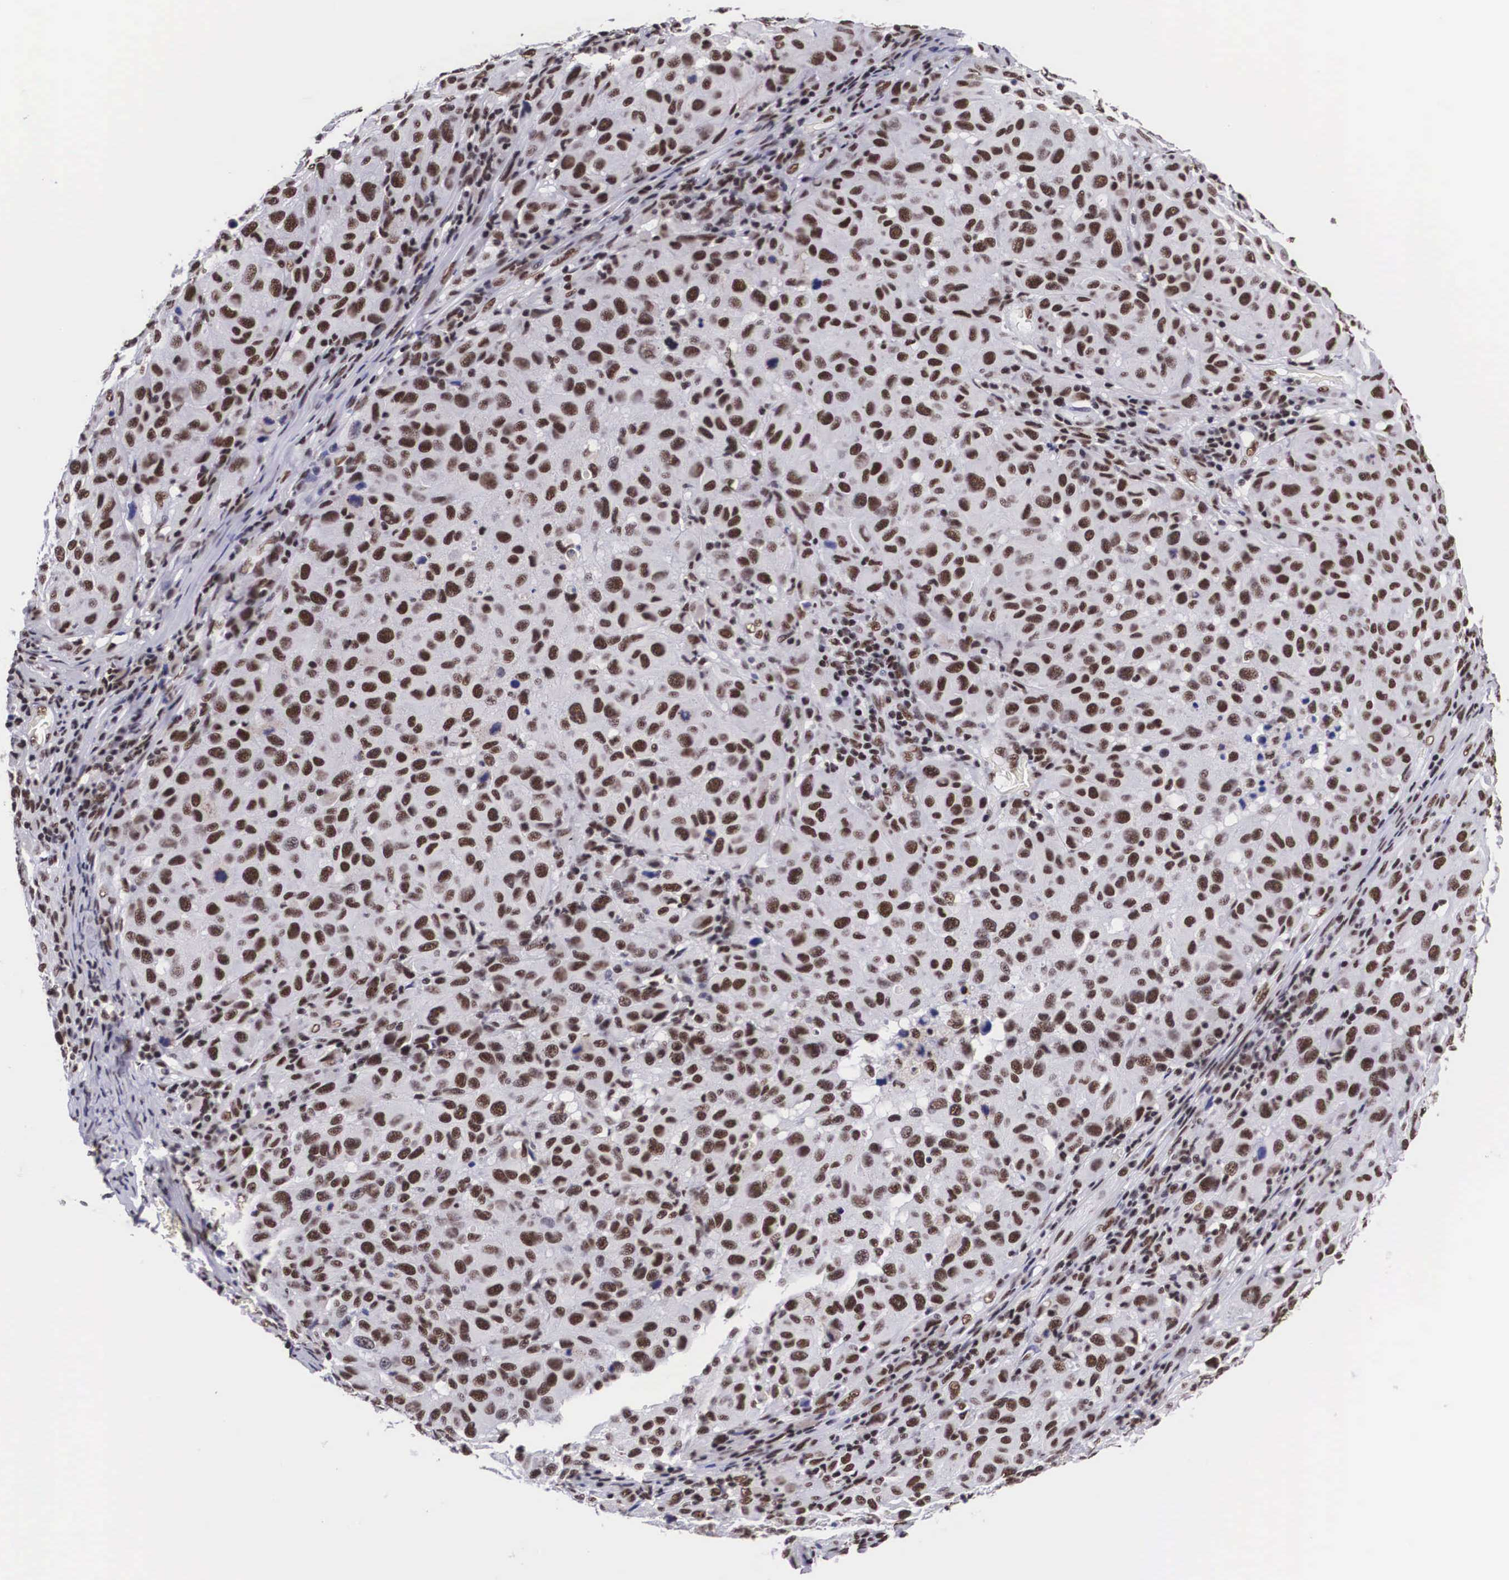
{"staining": {"intensity": "moderate", "quantity": ">75%", "location": "nuclear"}, "tissue": "melanoma", "cell_type": "Tumor cells", "image_type": "cancer", "snomed": [{"axis": "morphology", "description": "Malignant melanoma, NOS"}, {"axis": "topography", "description": "Skin"}], "caption": "Melanoma stained for a protein exhibits moderate nuclear positivity in tumor cells.", "gene": "SF3A1", "patient": {"sex": "female", "age": 77}}